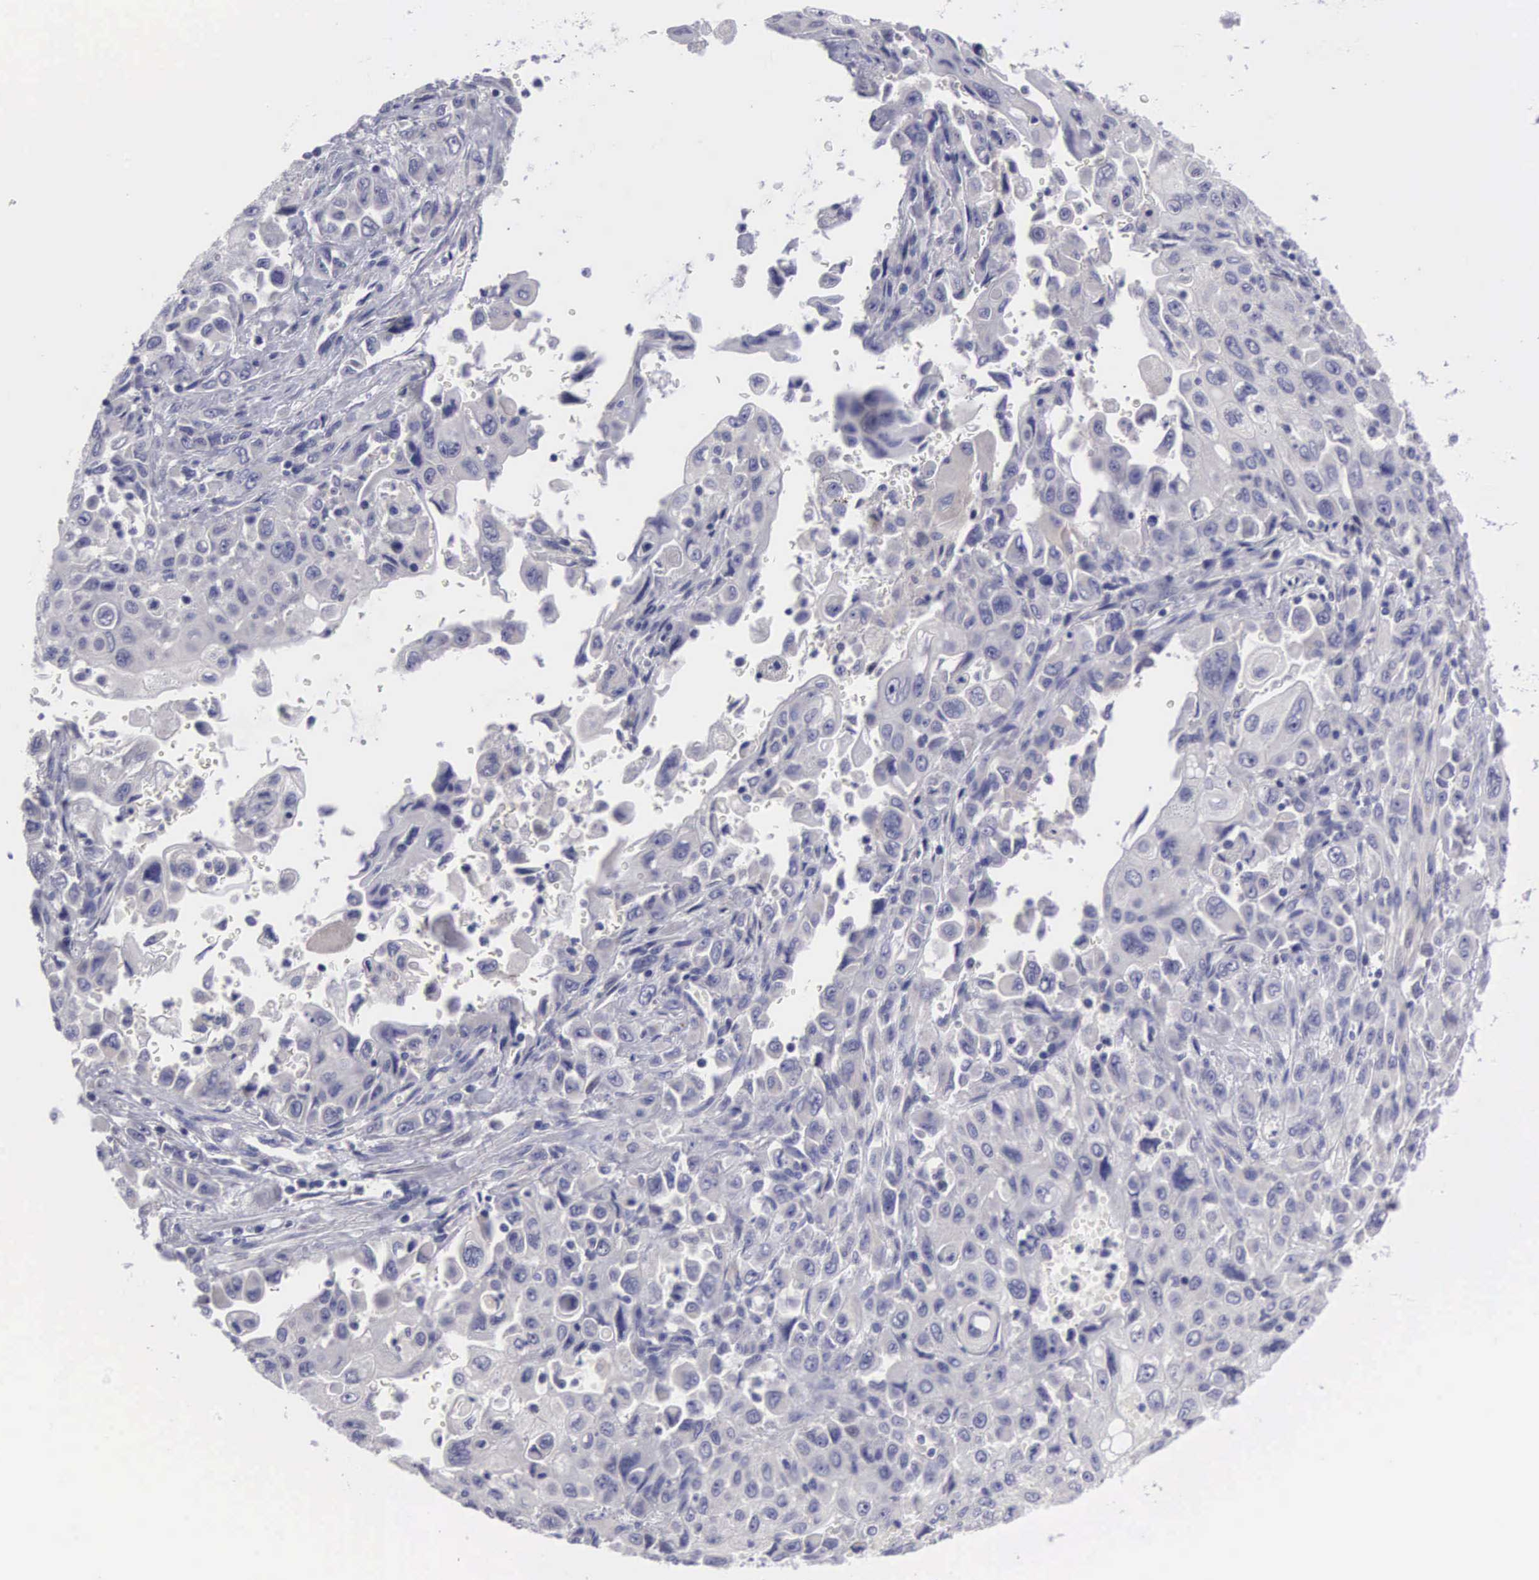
{"staining": {"intensity": "negative", "quantity": "none", "location": "none"}, "tissue": "pancreatic cancer", "cell_type": "Tumor cells", "image_type": "cancer", "snomed": [{"axis": "morphology", "description": "Adenocarcinoma, NOS"}, {"axis": "topography", "description": "Pancreas"}], "caption": "Immunohistochemistry micrograph of human pancreatic cancer (adenocarcinoma) stained for a protein (brown), which demonstrates no expression in tumor cells.", "gene": "SLITRK4", "patient": {"sex": "male", "age": 70}}